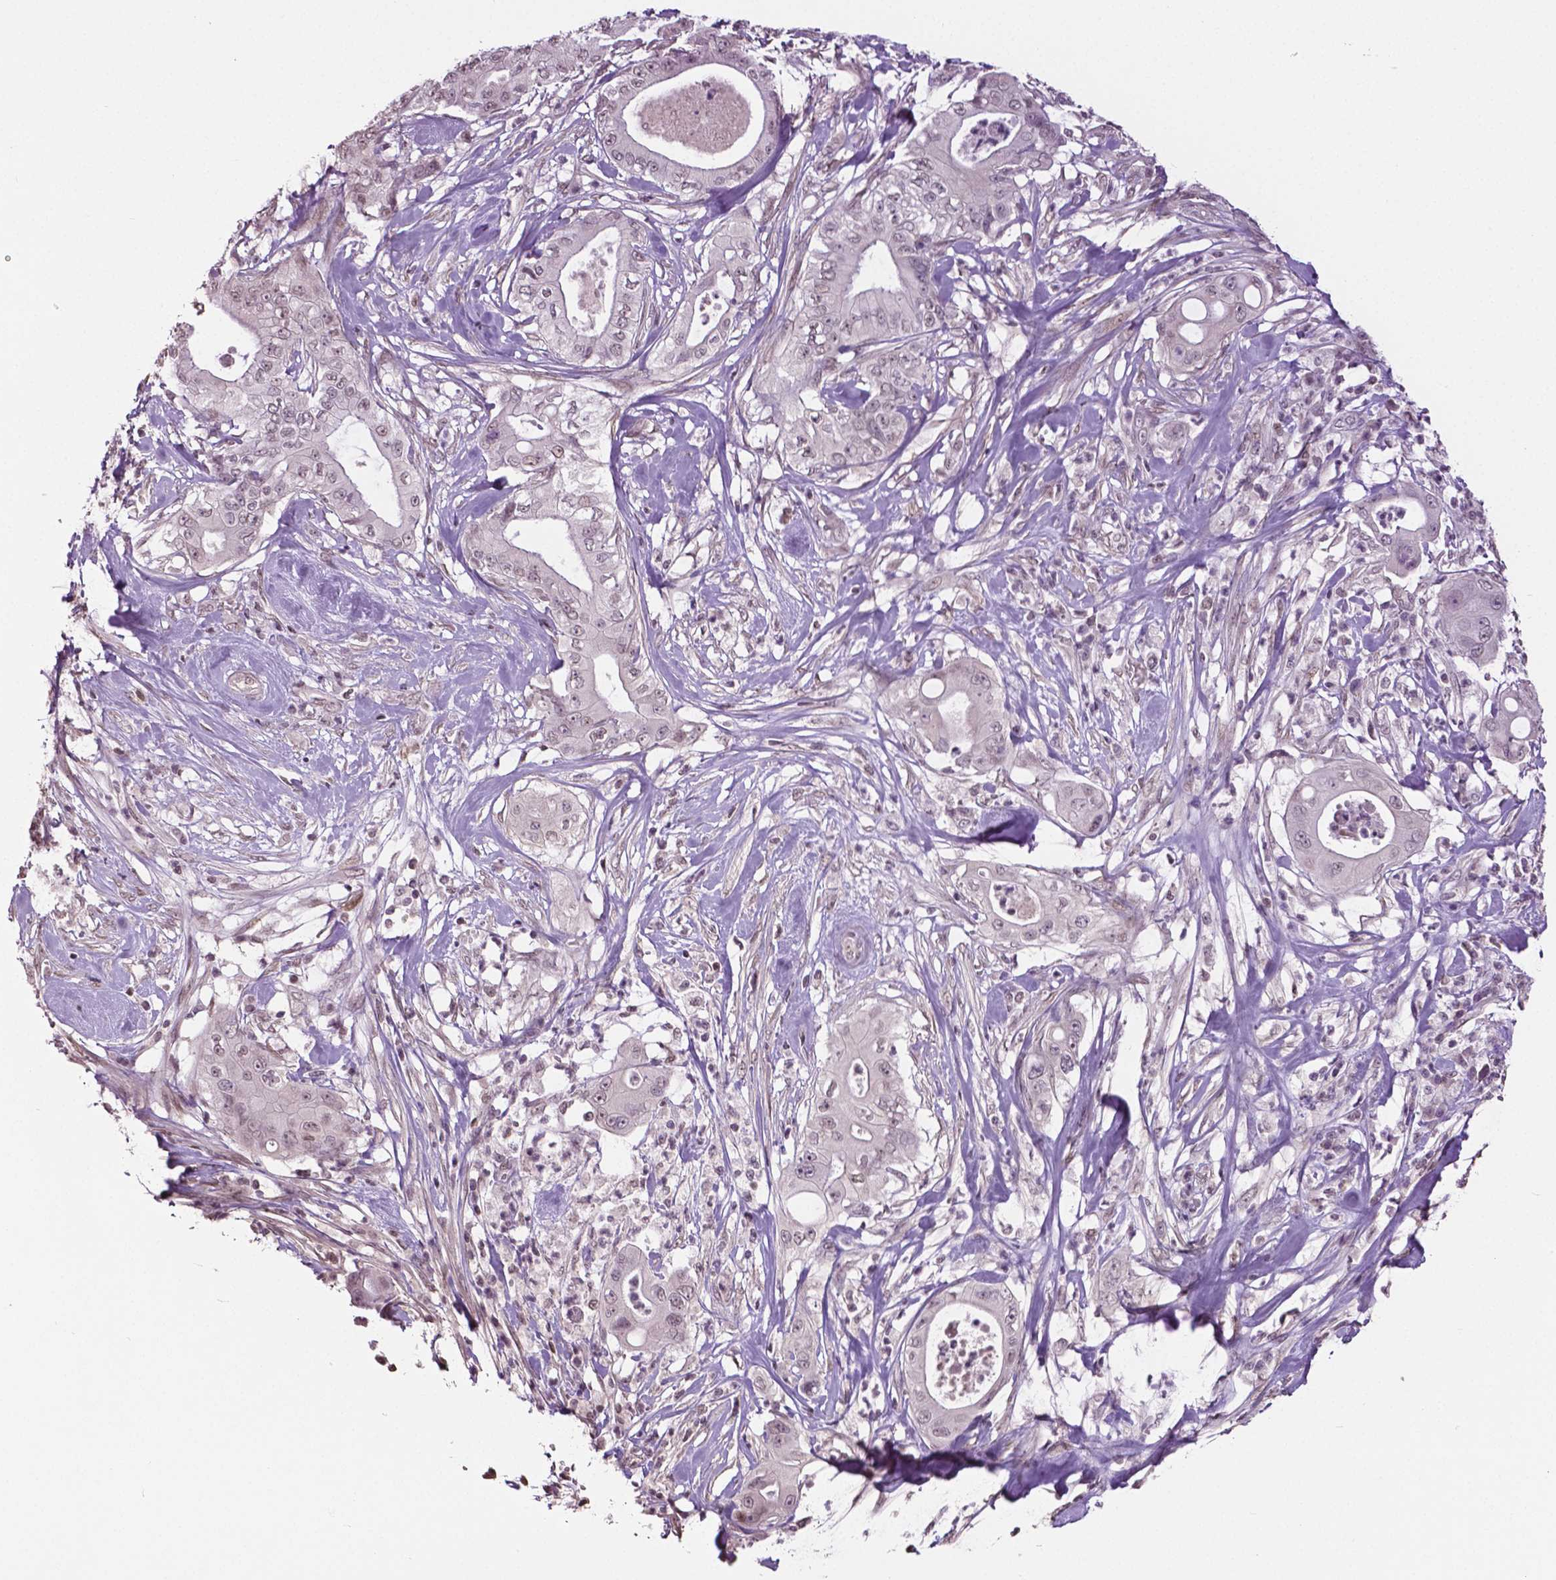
{"staining": {"intensity": "weak", "quantity": "25%-75%", "location": "nuclear"}, "tissue": "pancreatic cancer", "cell_type": "Tumor cells", "image_type": "cancer", "snomed": [{"axis": "morphology", "description": "Adenocarcinoma, NOS"}, {"axis": "topography", "description": "Pancreas"}], "caption": "Pancreatic cancer (adenocarcinoma) stained with IHC exhibits weak nuclear positivity in about 25%-75% of tumor cells. The staining was performed using DAB (3,3'-diaminobenzidine), with brown indicating positive protein expression. Nuclei are stained blue with hematoxylin.", "gene": "DLX5", "patient": {"sex": "male", "age": 71}}